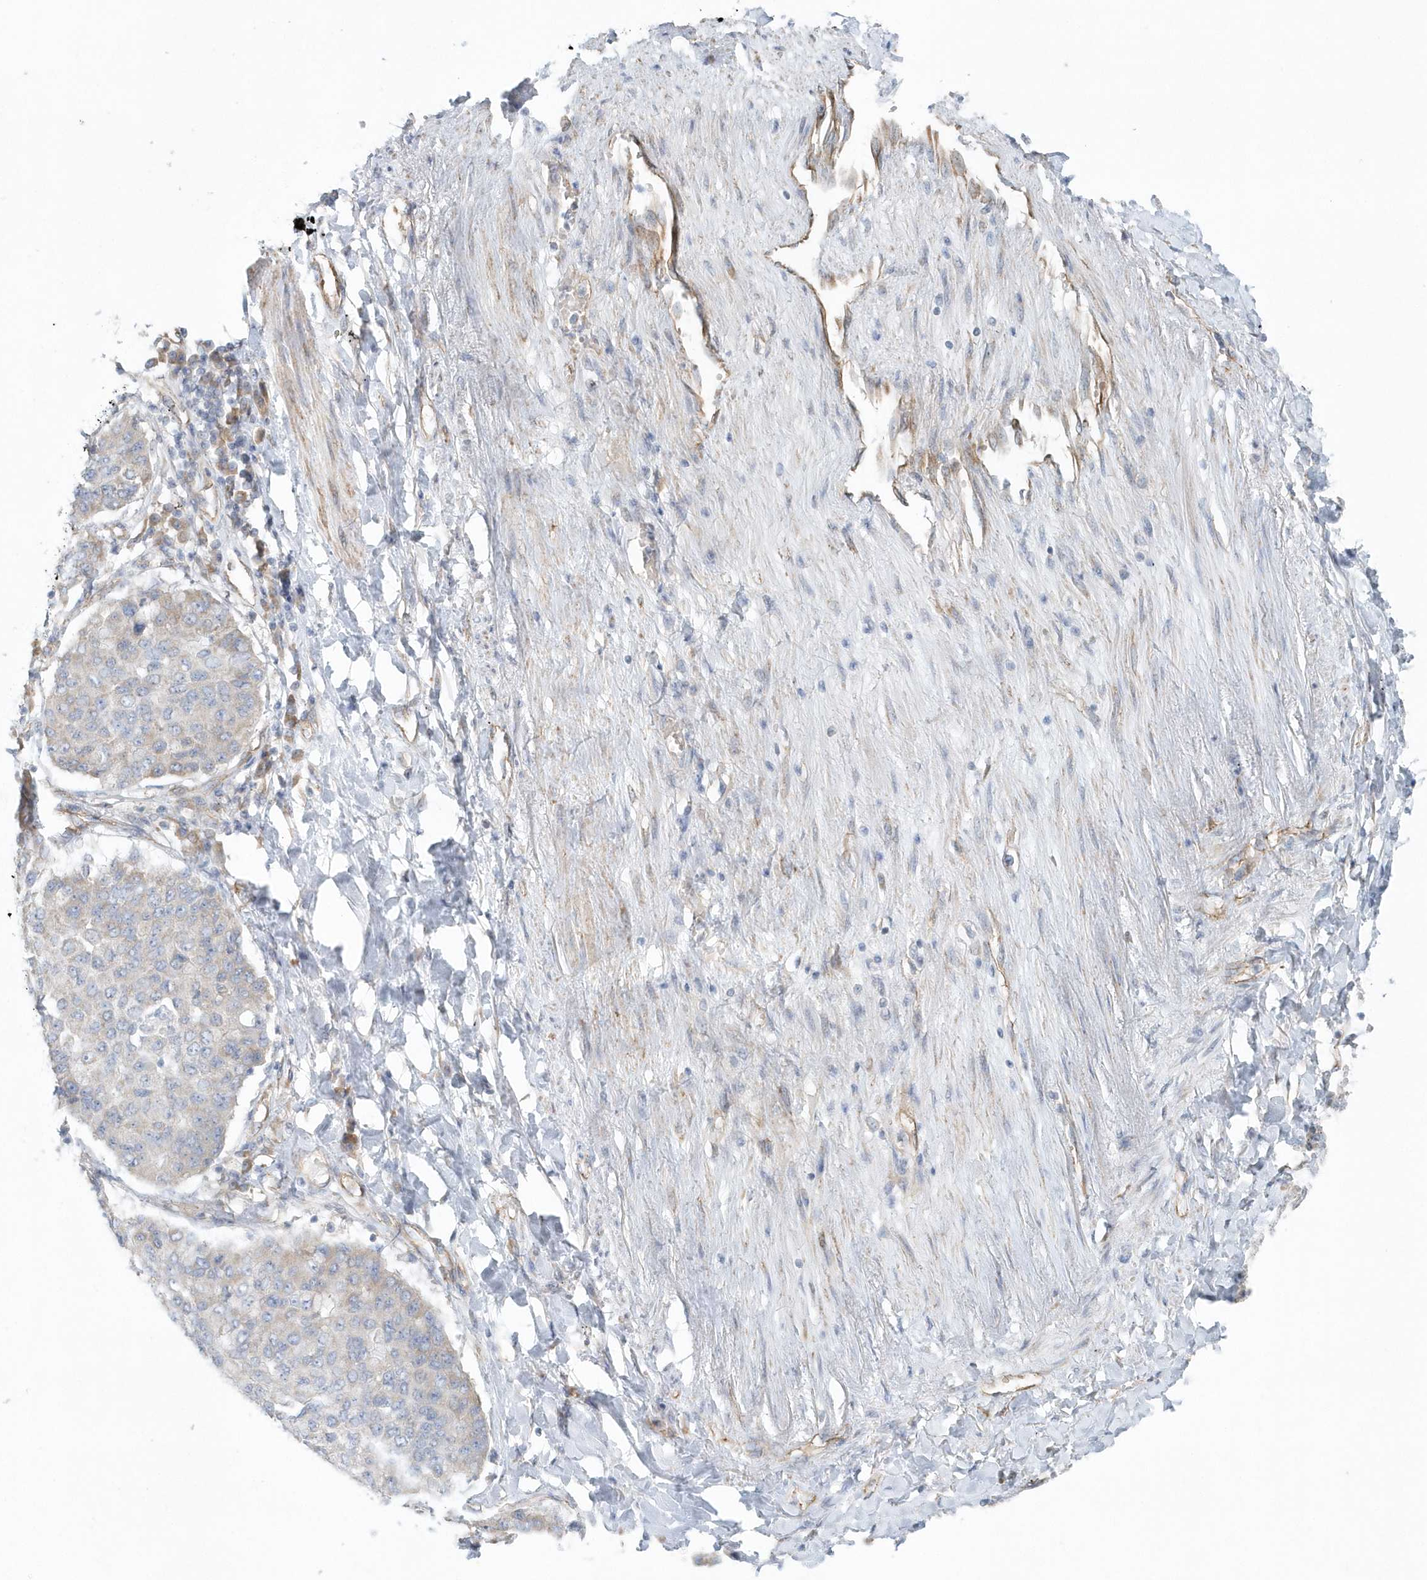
{"staining": {"intensity": "weak", "quantity": "25%-75%", "location": "cytoplasmic/membranous"}, "tissue": "lung cancer", "cell_type": "Tumor cells", "image_type": "cancer", "snomed": [{"axis": "morphology", "description": "Squamous cell carcinoma, NOS"}, {"axis": "topography", "description": "Lung"}], "caption": "The histopathology image shows immunohistochemical staining of lung cancer (squamous cell carcinoma). There is weak cytoplasmic/membranous positivity is present in approximately 25%-75% of tumor cells.", "gene": "GPR152", "patient": {"sex": "male", "age": 74}}